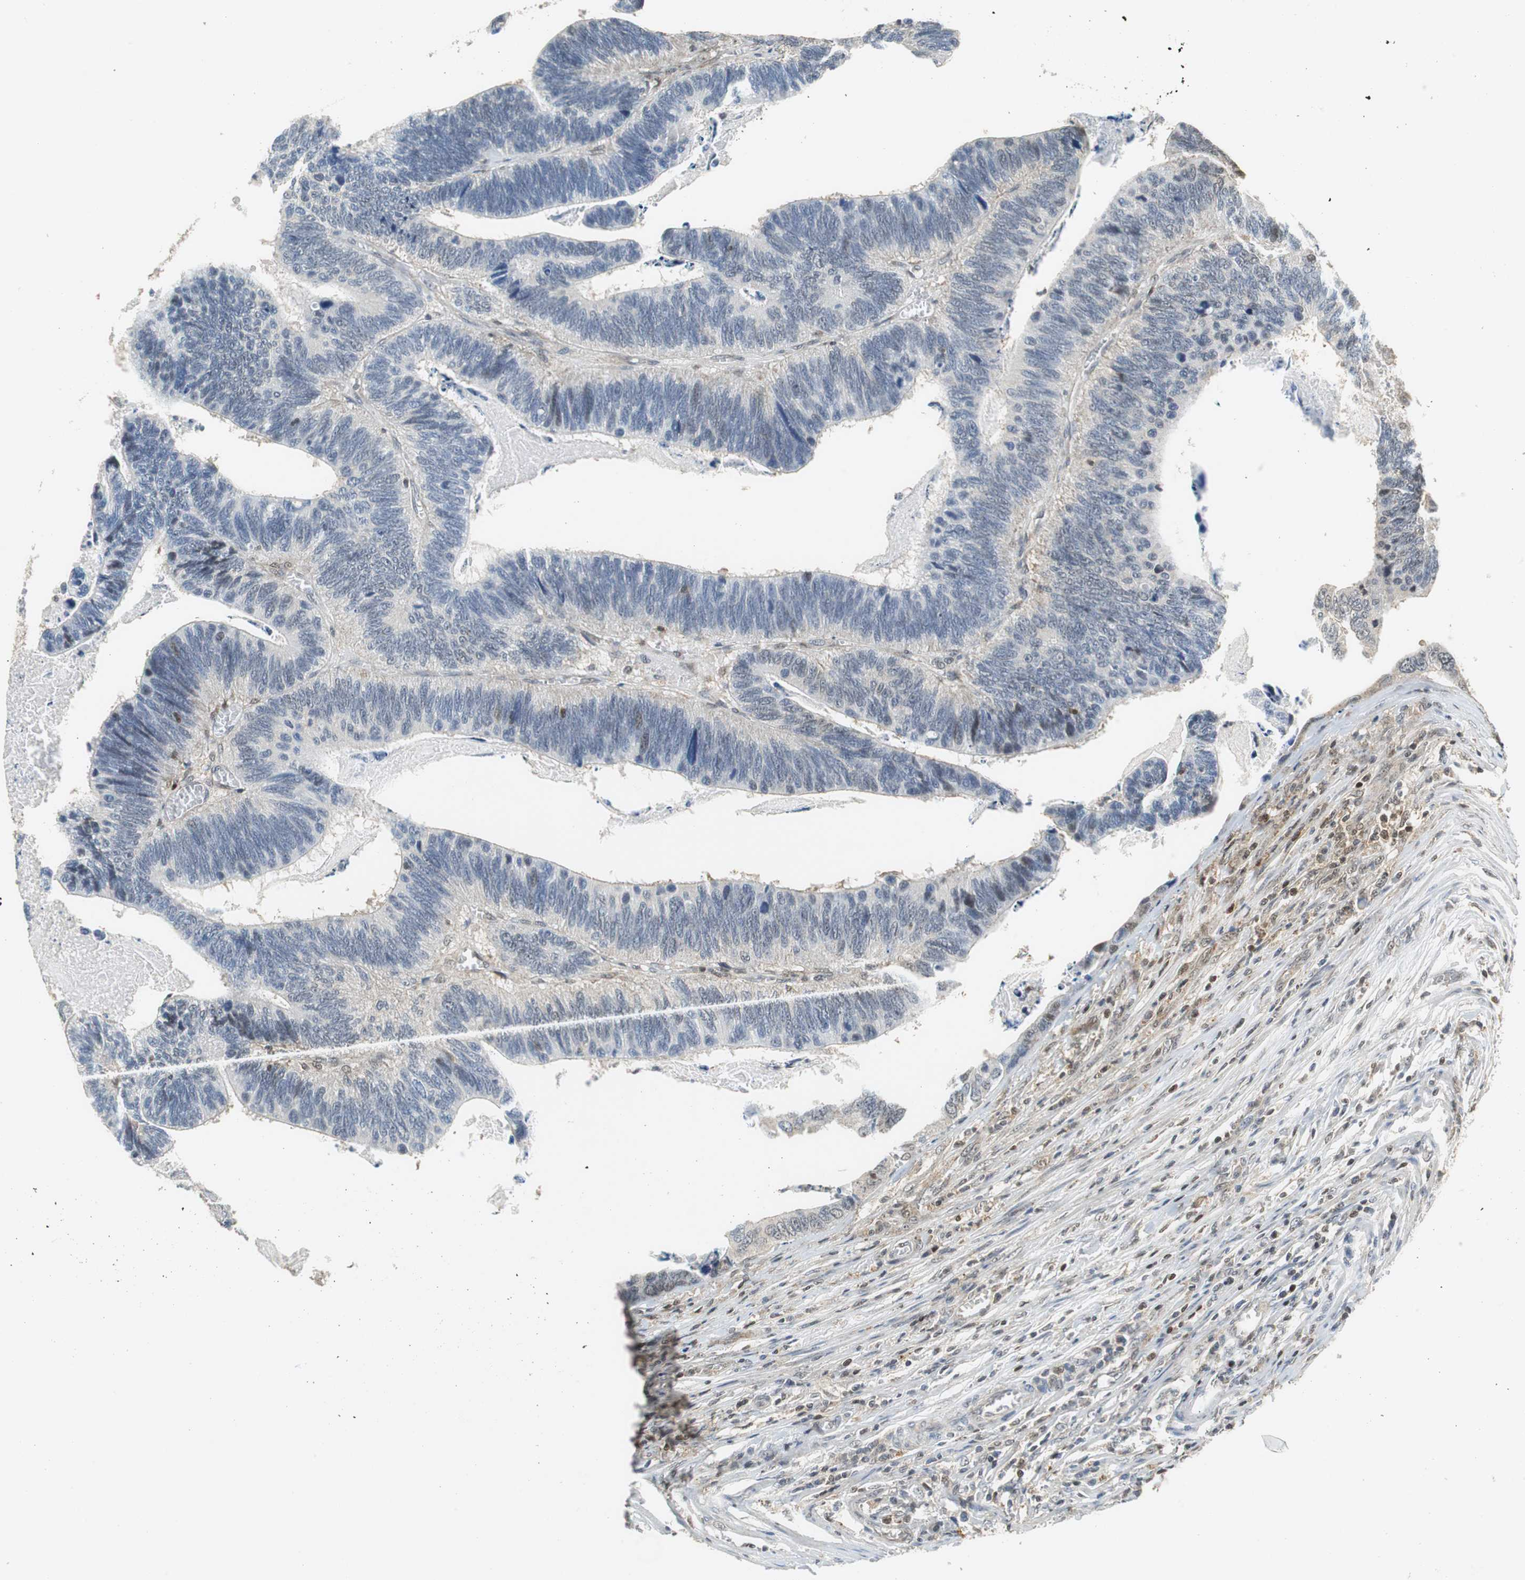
{"staining": {"intensity": "negative", "quantity": "none", "location": "none"}, "tissue": "colorectal cancer", "cell_type": "Tumor cells", "image_type": "cancer", "snomed": [{"axis": "morphology", "description": "Adenocarcinoma, NOS"}, {"axis": "topography", "description": "Colon"}], "caption": "Histopathology image shows no significant protein staining in tumor cells of colorectal adenocarcinoma.", "gene": "GSDMD", "patient": {"sex": "male", "age": 72}}